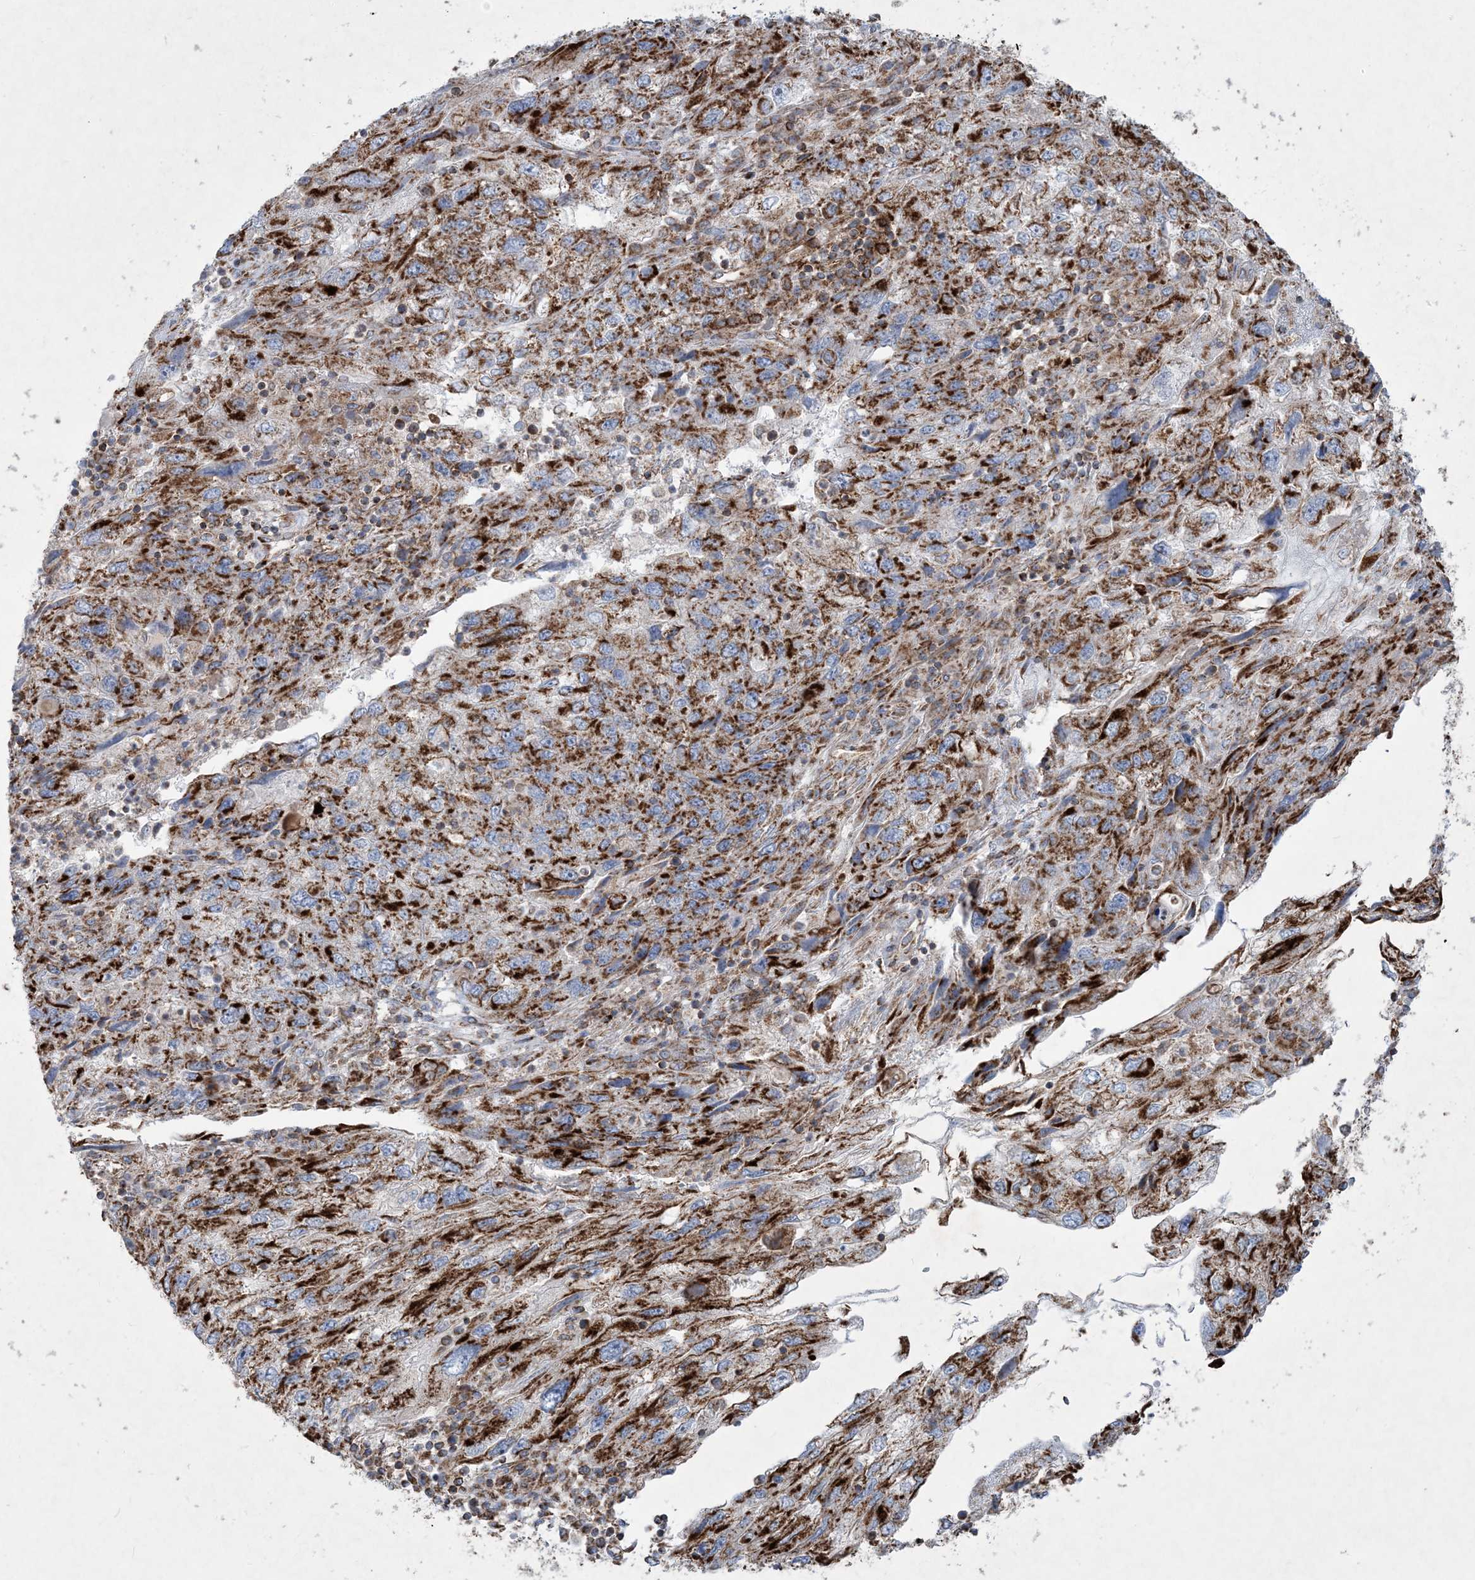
{"staining": {"intensity": "strong", "quantity": ">75%", "location": "cytoplasmic/membranous"}, "tissue": "endometrial cancer", "cell_type": "Tumor cells", "image_type": "cancer", "snomed": [{"axis": "morphology", "description": "Adenocarcinoma, NOS"}, {"axis": "topography", "description": "Endometrium"}], "caption": "Tumor cells reveal strong cytoplasmic/membranous positivity in about >75% of cells in endometrial cancer.", "gene": "BEND4", "patient": {"sex": "female", "age": 49}}